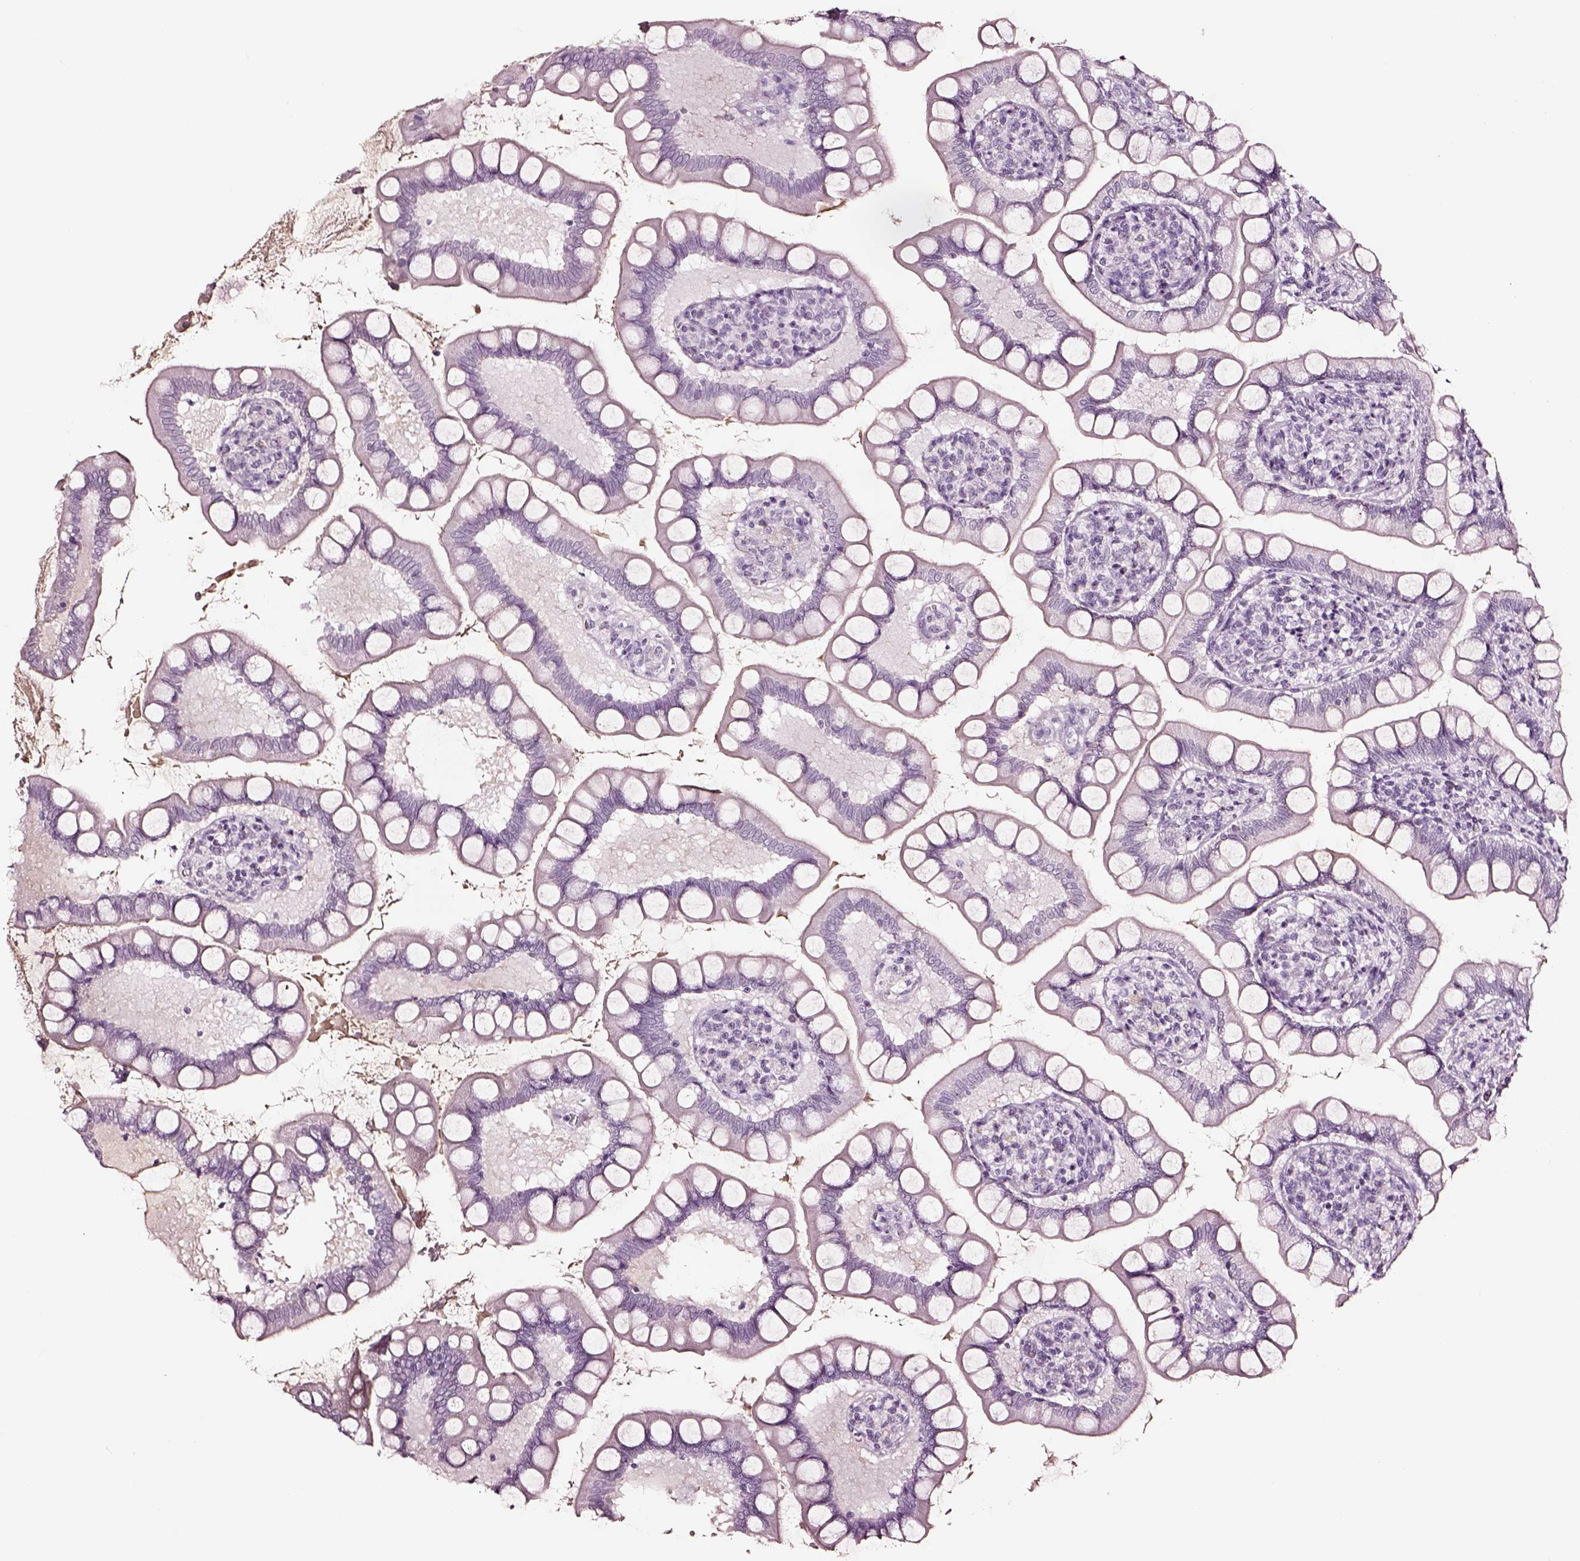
{"staining": {"intensity": "negative", "quantity": "none", "location": "none"}, "tissue": "small intestine", "cell_type": "Glandular cells", "image_type": "normal", "snomed": [{"axis": "morphology", "description": "Normal tissue, NOS"}, {"axis": "topography", "description": "Small intestine"}], "caption": "A high-resolution photomicrograph shows IHC staining of benign small intestine, which shows no significant expression in glandular cells. The staining was performed using DAB (3,3'-diaminobenzidine) to visualize the protein expression in brown, while the nuclei were stained in blue with hematoxylin (Magnification: 20x).", "gene": "SMIM17", "patient": {"sex": "female", "age": 56}}